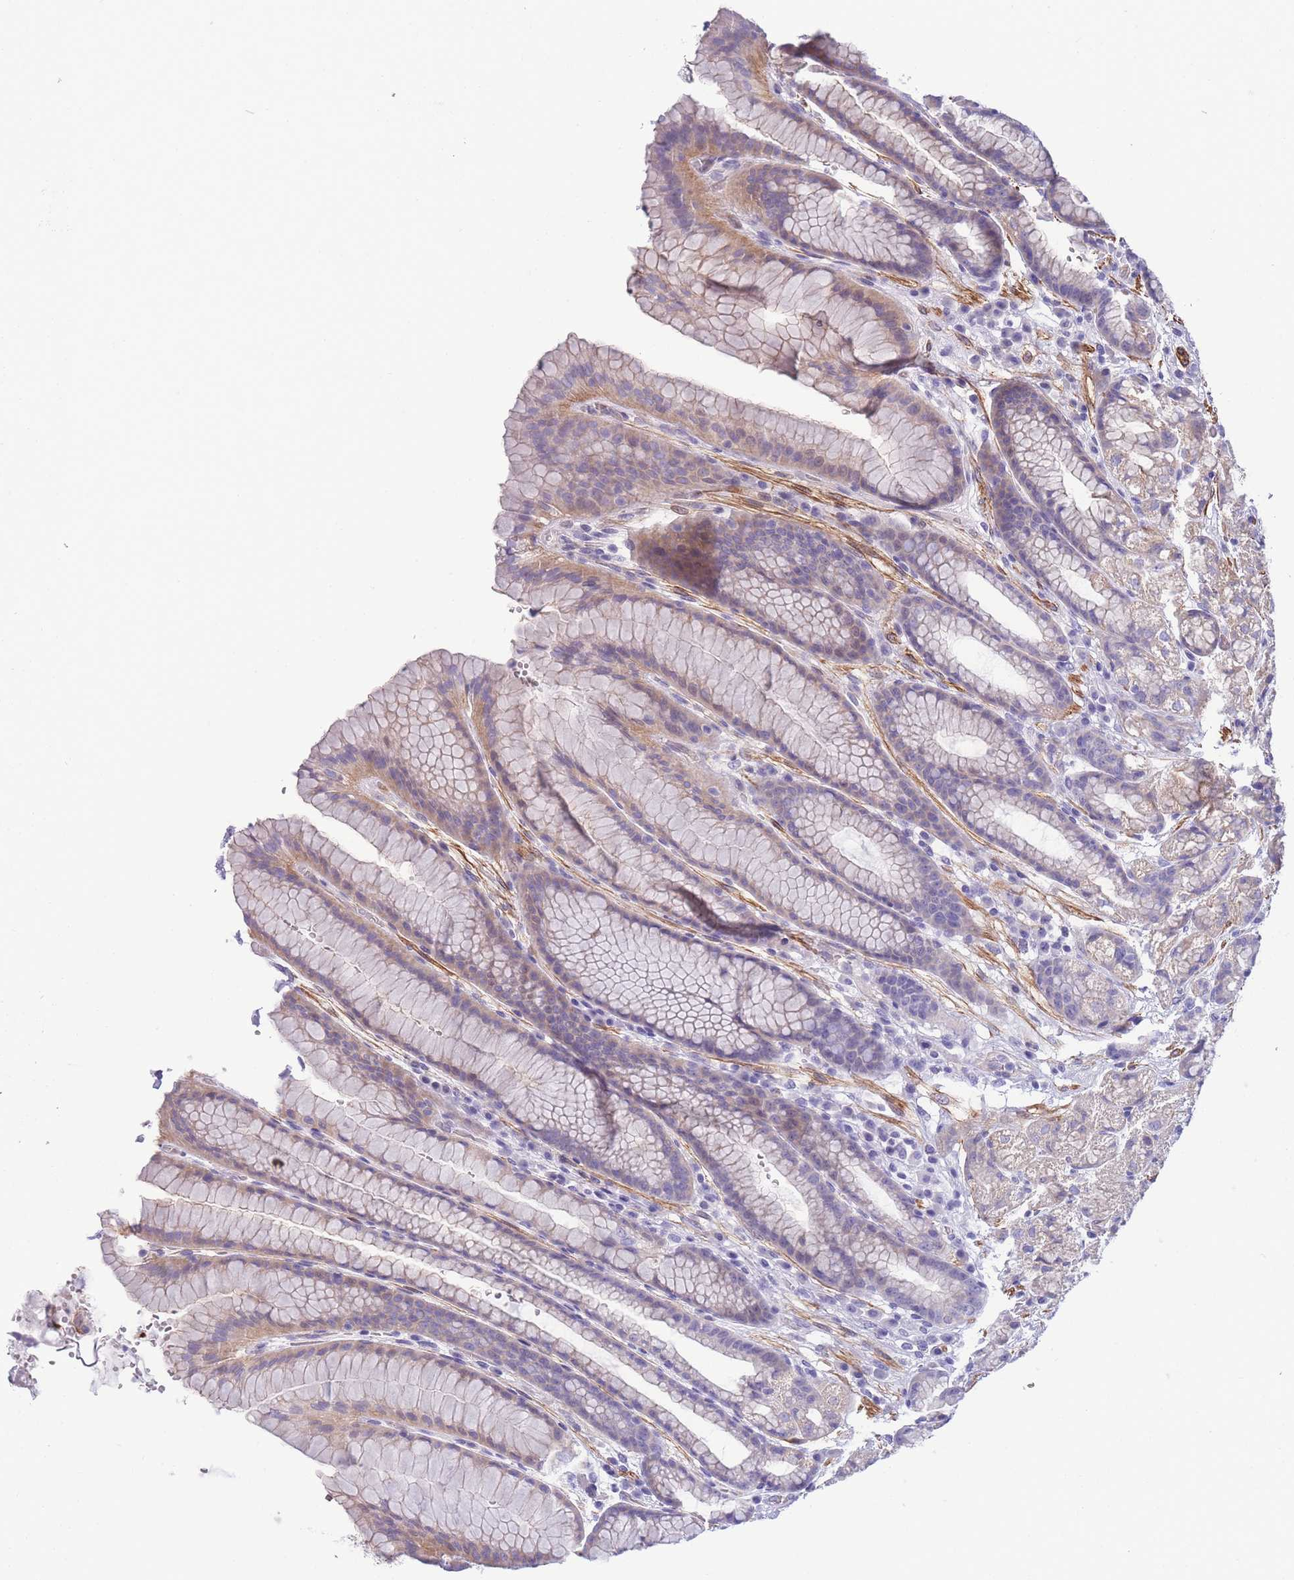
{"staining": {"intensity": "weak", "quantity": "25%-75%", "location": "cytoplasmic/membranous"}, "tissue": "stomach", "cell_type": "Glandular cells", "image_type": "normal", "snomed": [{"axis": "morphology", "description": "Normal tissue, NOS"}, {"axis": "morphology", "description": "Adenocarcinoma, NOS"}, {"axis": "topography", "description": "Stomach"}], "caption": "Protein expression analysis of normal human stomach reveals weak cytoplasmic/membranous positivity in about 25%-75% of glandular cells. Using DAB (brown) and hematoxylin (blue) stains, captured at high magnification using brightfield microscopy.", "gene": "FAM124A", "patient": {"sex": "male", "age": 57}}